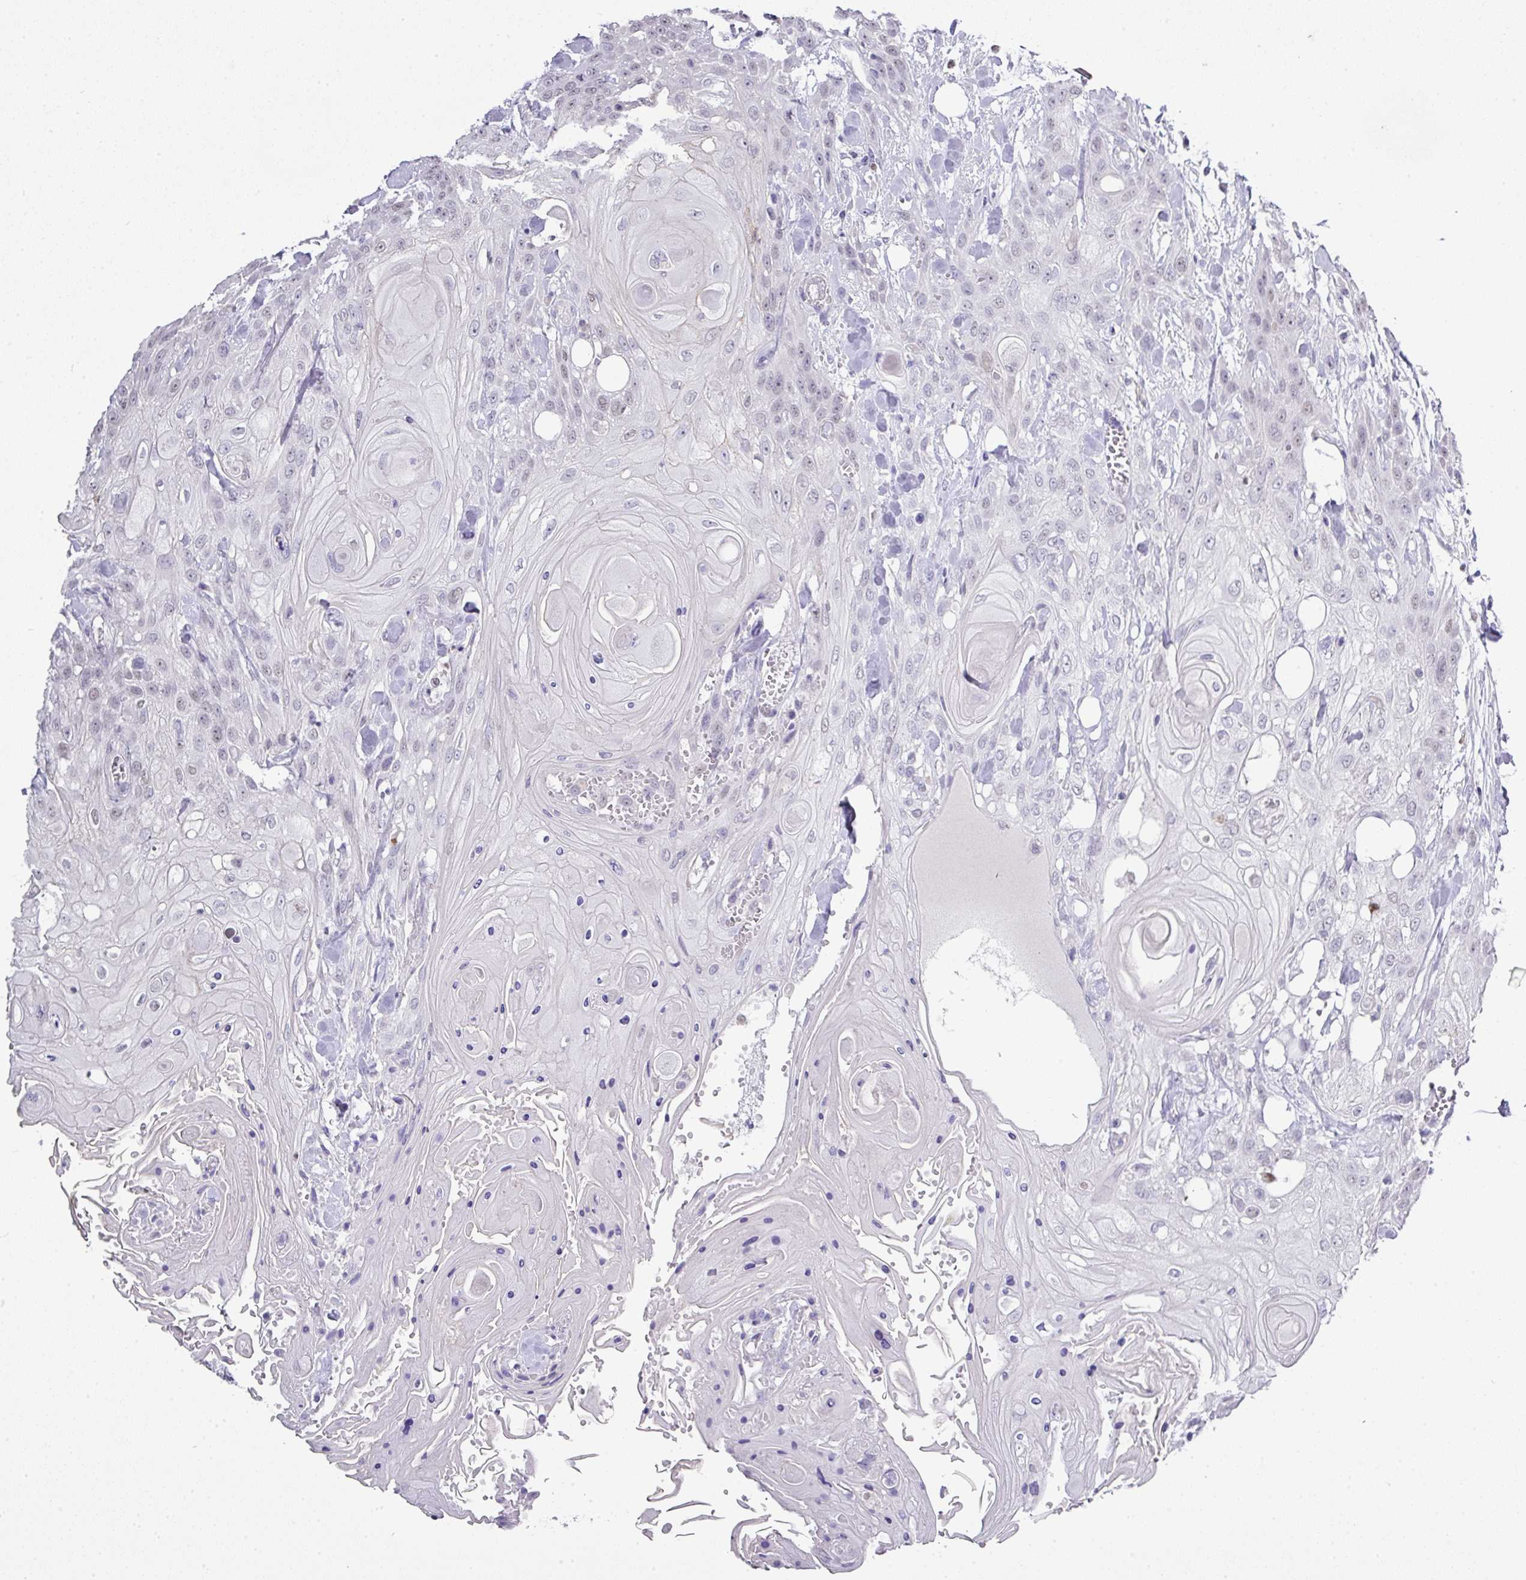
{"staining": {"intensity": "negative", "quantity": "none", "location": "none"}, "tissue": "head and neck cancer", "cell_type": "Tumor cells", "image_type": "cancer", "snomed": [{"axis": "morphology", "description": "Squamous cell carcinoma, NOS"}, {"axis": "topography", "description": "Head-Neck"}], "caption": "This is a histopathology image of immunohistochemistry (IHC) staining of head and neck cancer (squamous cell carcinoma), which shows no staining in tumor cells. (Stains: DAB immunohistochemistry with hematoxylin counter stain, Microscopy: brightfield microscopy at high magnification).", "gene": "BCL11A", "patient": {"sex": "female", "age": 43}}